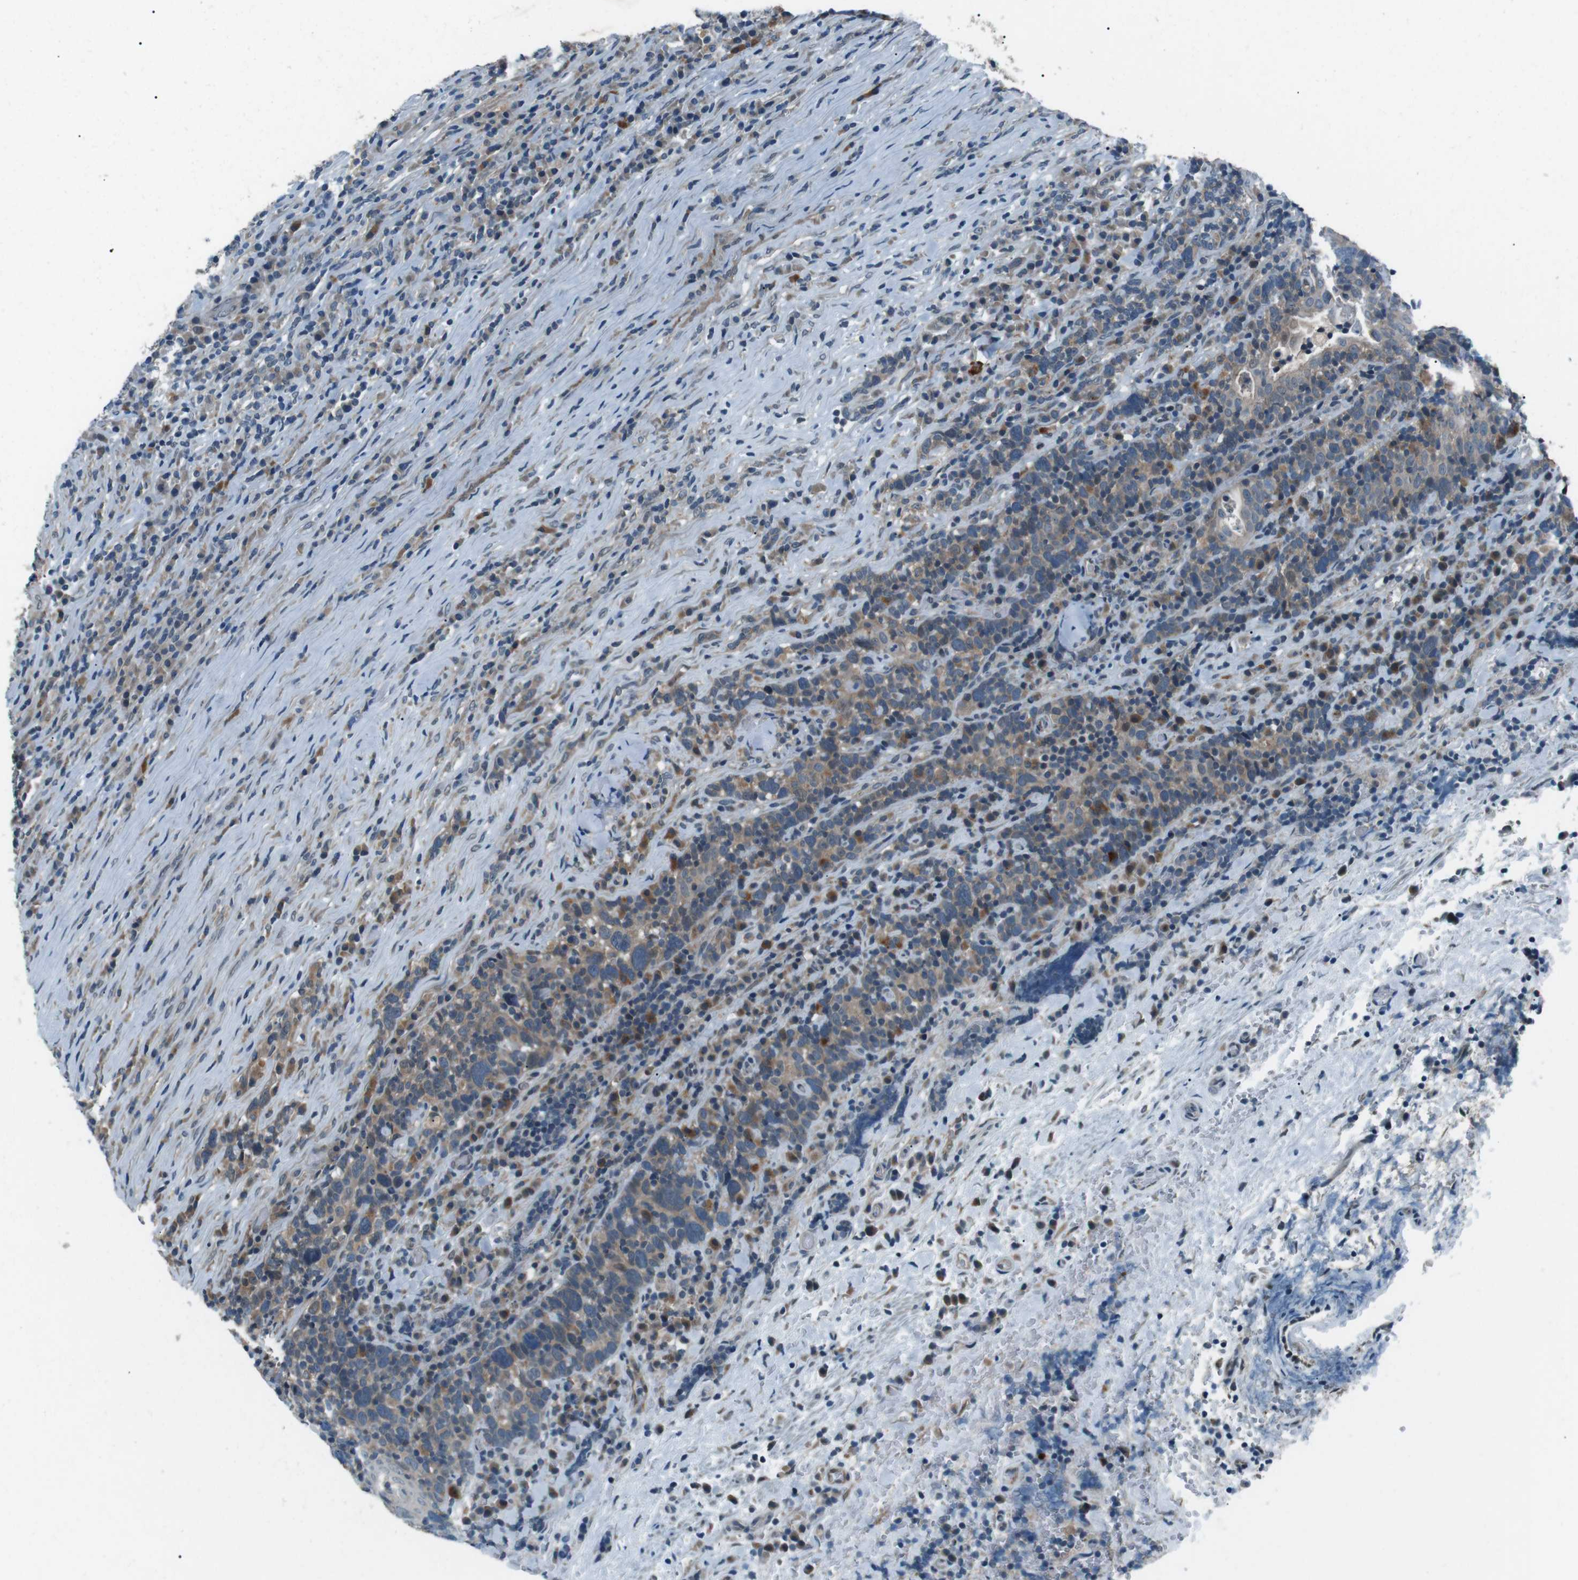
{"staining": {"intensity": "weak", "quantity": "25%-75%", "location": "cytoplasmic/membranous"}, "tissue": "head and neck cancer", "cell_type": "Tumor cells", "image_type": "cancer", "snomed": [{"axis": "morphology", "description": "Squamous cell carcinoma, NOS"}, {"axis": "morphology", "description": "Squamous cell carcinoma, metastatic, NOS"}, {"axis": "topography", "description": "Lymph node"}, {"axis": "topography", "description": "Head-Neck"}], "caption": "A photomicrograph of human head and neck cancer stained for a protein exhibits weak cytoplasmic/membranous brown staining in tumor cells. The staining is performed using DAB brown chromogen to label protein expression. The nuclei are counter-stained blue using hematoxylin.", "gene": "LRIG2", "patient": {"sex": "male", "age": 62}}